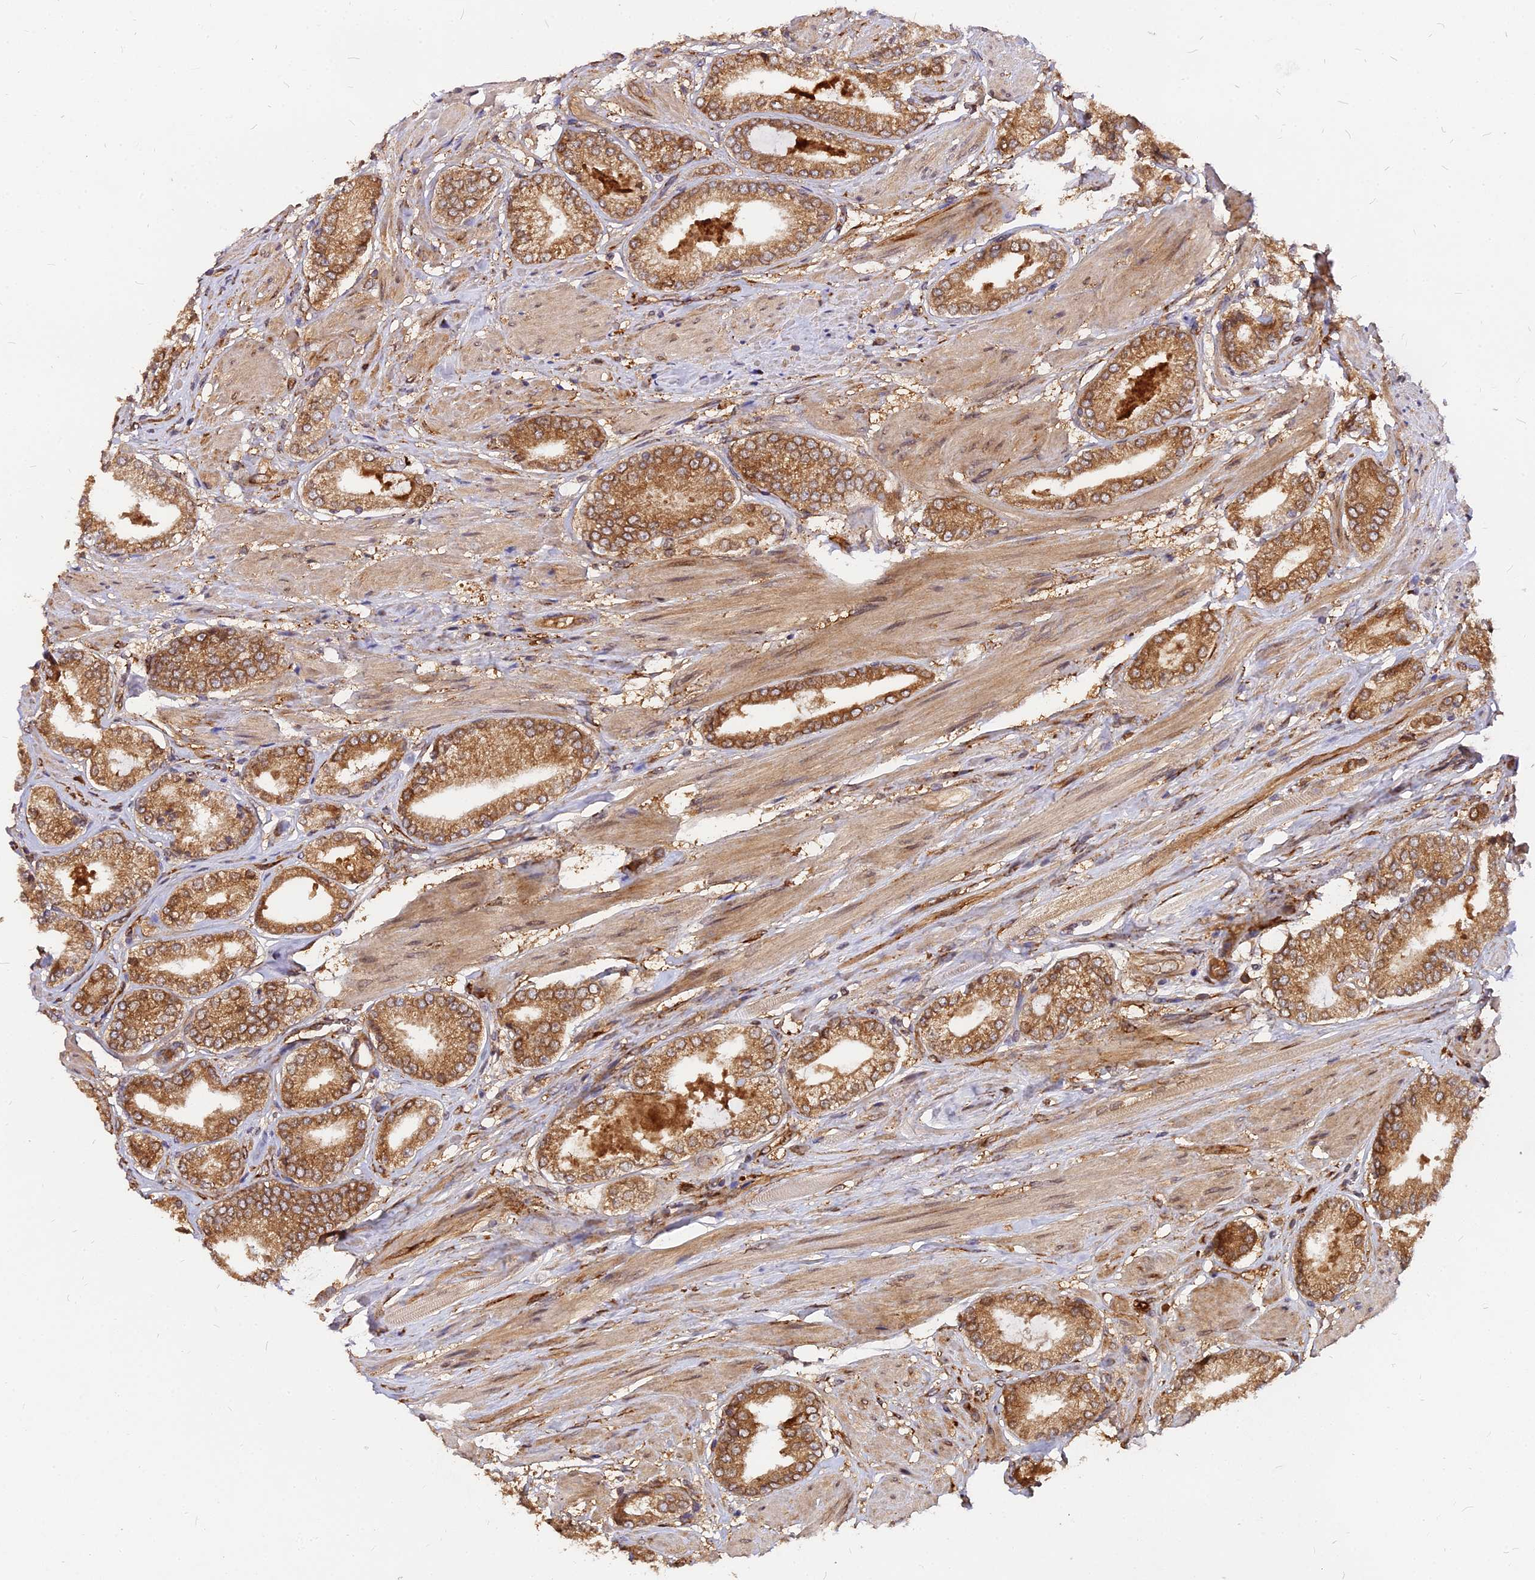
{"staining": {"intensity": "moderate", "quantity": ">75%", "location": "cytoplasmic/membranous"}, "tissue": "prostate cancer", "cell_type": "Tumor cells", "image_type": "cancer", "snomed": [{"axis": "morphology", "description": "Adenocarcinoma, High grade"}, {"axis": "topography", "description": "Prostate and seminal vesicle, NOS"}], "caption": "A medium amount of moderate cytoplasmic/membranous positivity is seen in about >75% of tumor cells in prostate cancer (high-grade adenocarcinoma) tissue.", "gene": "PDE4D", "patient": {"sex": "male", "age": 64}}